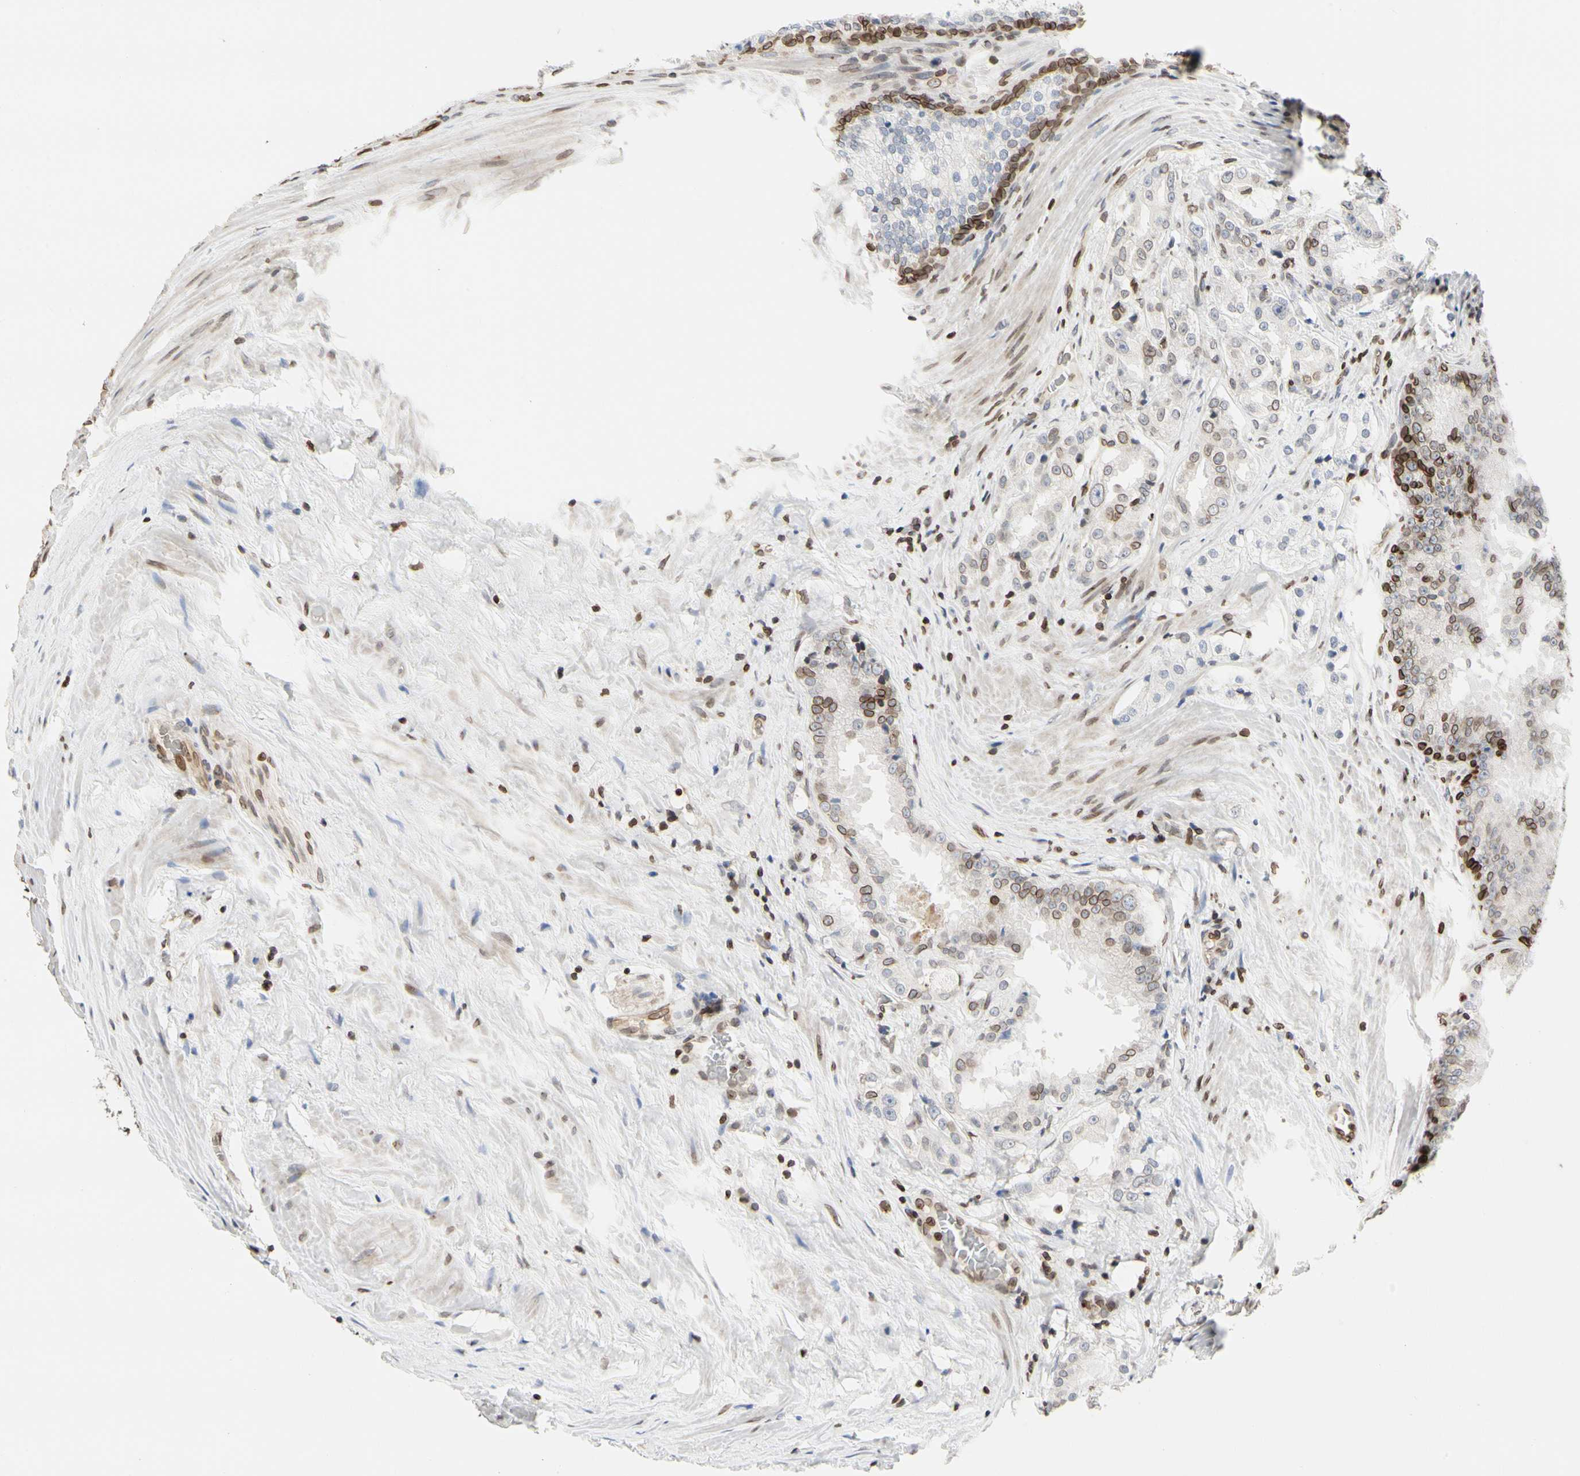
{"staining": {"intensity": "weak", "quantity": "25%-75%", "location": "cytoplasmic/membranous,nuclear"}, "tissue": "prostate cancer", "cell_type": "Tumor cells", "image_type": "cancer", "snomed": [{"axis": "morphology", "description": "Adenocarcinoma, High grade"}, {"axis": "topography", "description": "Prostate"}], "caption": "Weak cytoplasmic/membranous and nuclear protein positivity is appreciated in about 25%-75% of tumor cells in prostate cancer (high-grade adenocarcinoma).", "gene": "TMPO", "patient": {"sex": "male", "age": 73}}